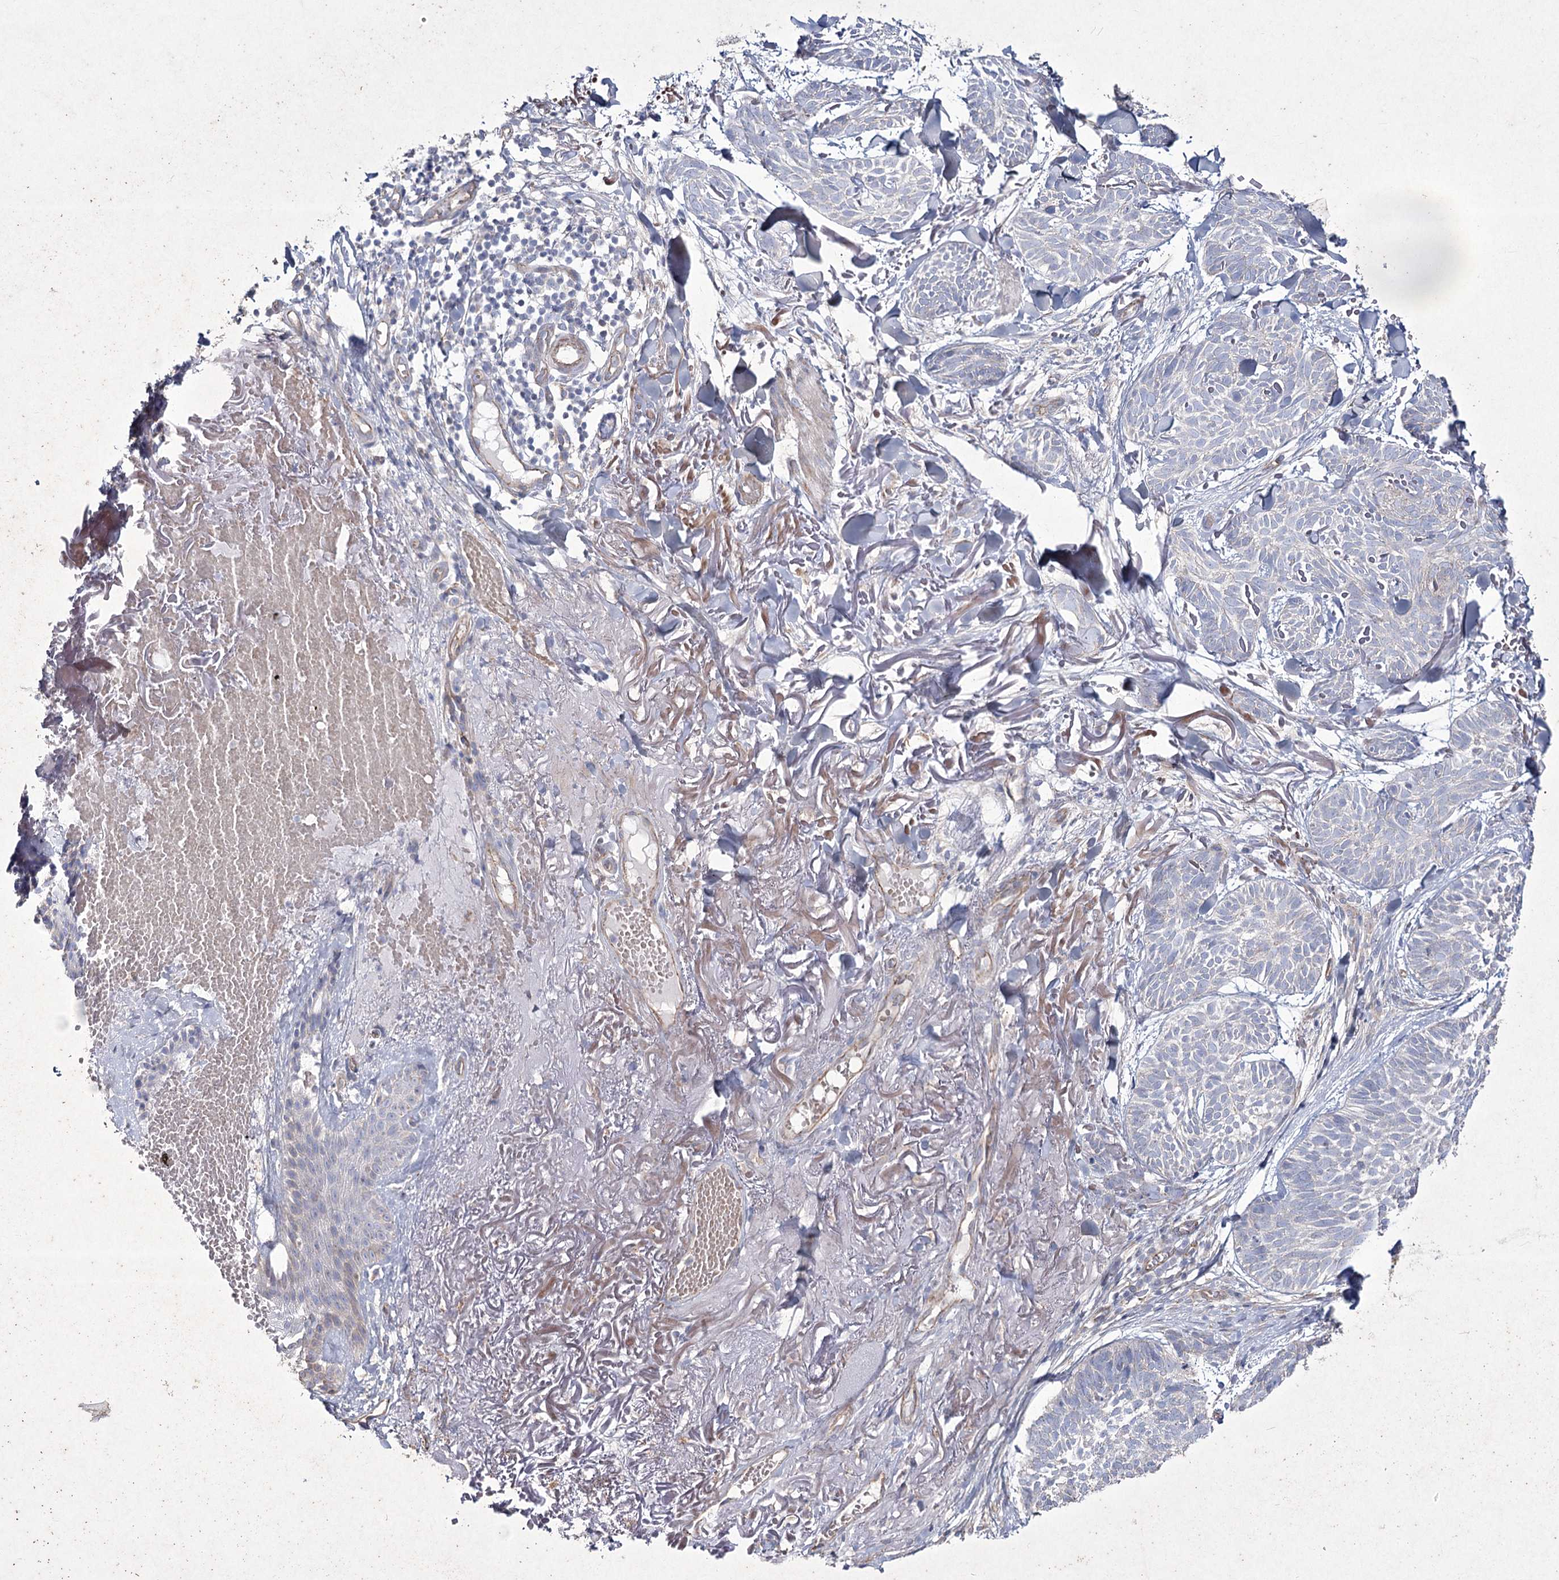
{"staining": {"intensity": "negative", "quantity": "none", "location": "none"}, "tissue": "skin cancer", "cell_type": "Tumor cells", "image_type": "cancer", "snomed": [{"axis": "morphology", "description": "Normal tissue, NOS"}, {"axis": "morphology", "description": "Basal cell carcinoma"}, {"axis": "topography", "description": "Skin"}], "caption": "The histopathology image demonstrates no significant expression in tumor cells of basal cell carcinoma (skin). Brightfield microscopy of IHC stained with DAB (3,3'-diaminobenzidine) (brown) and hematoxylin (blue), captured at high magnification.", "gene": "LDLRAD3", "patient": {"sex": "male", "age": 66}}